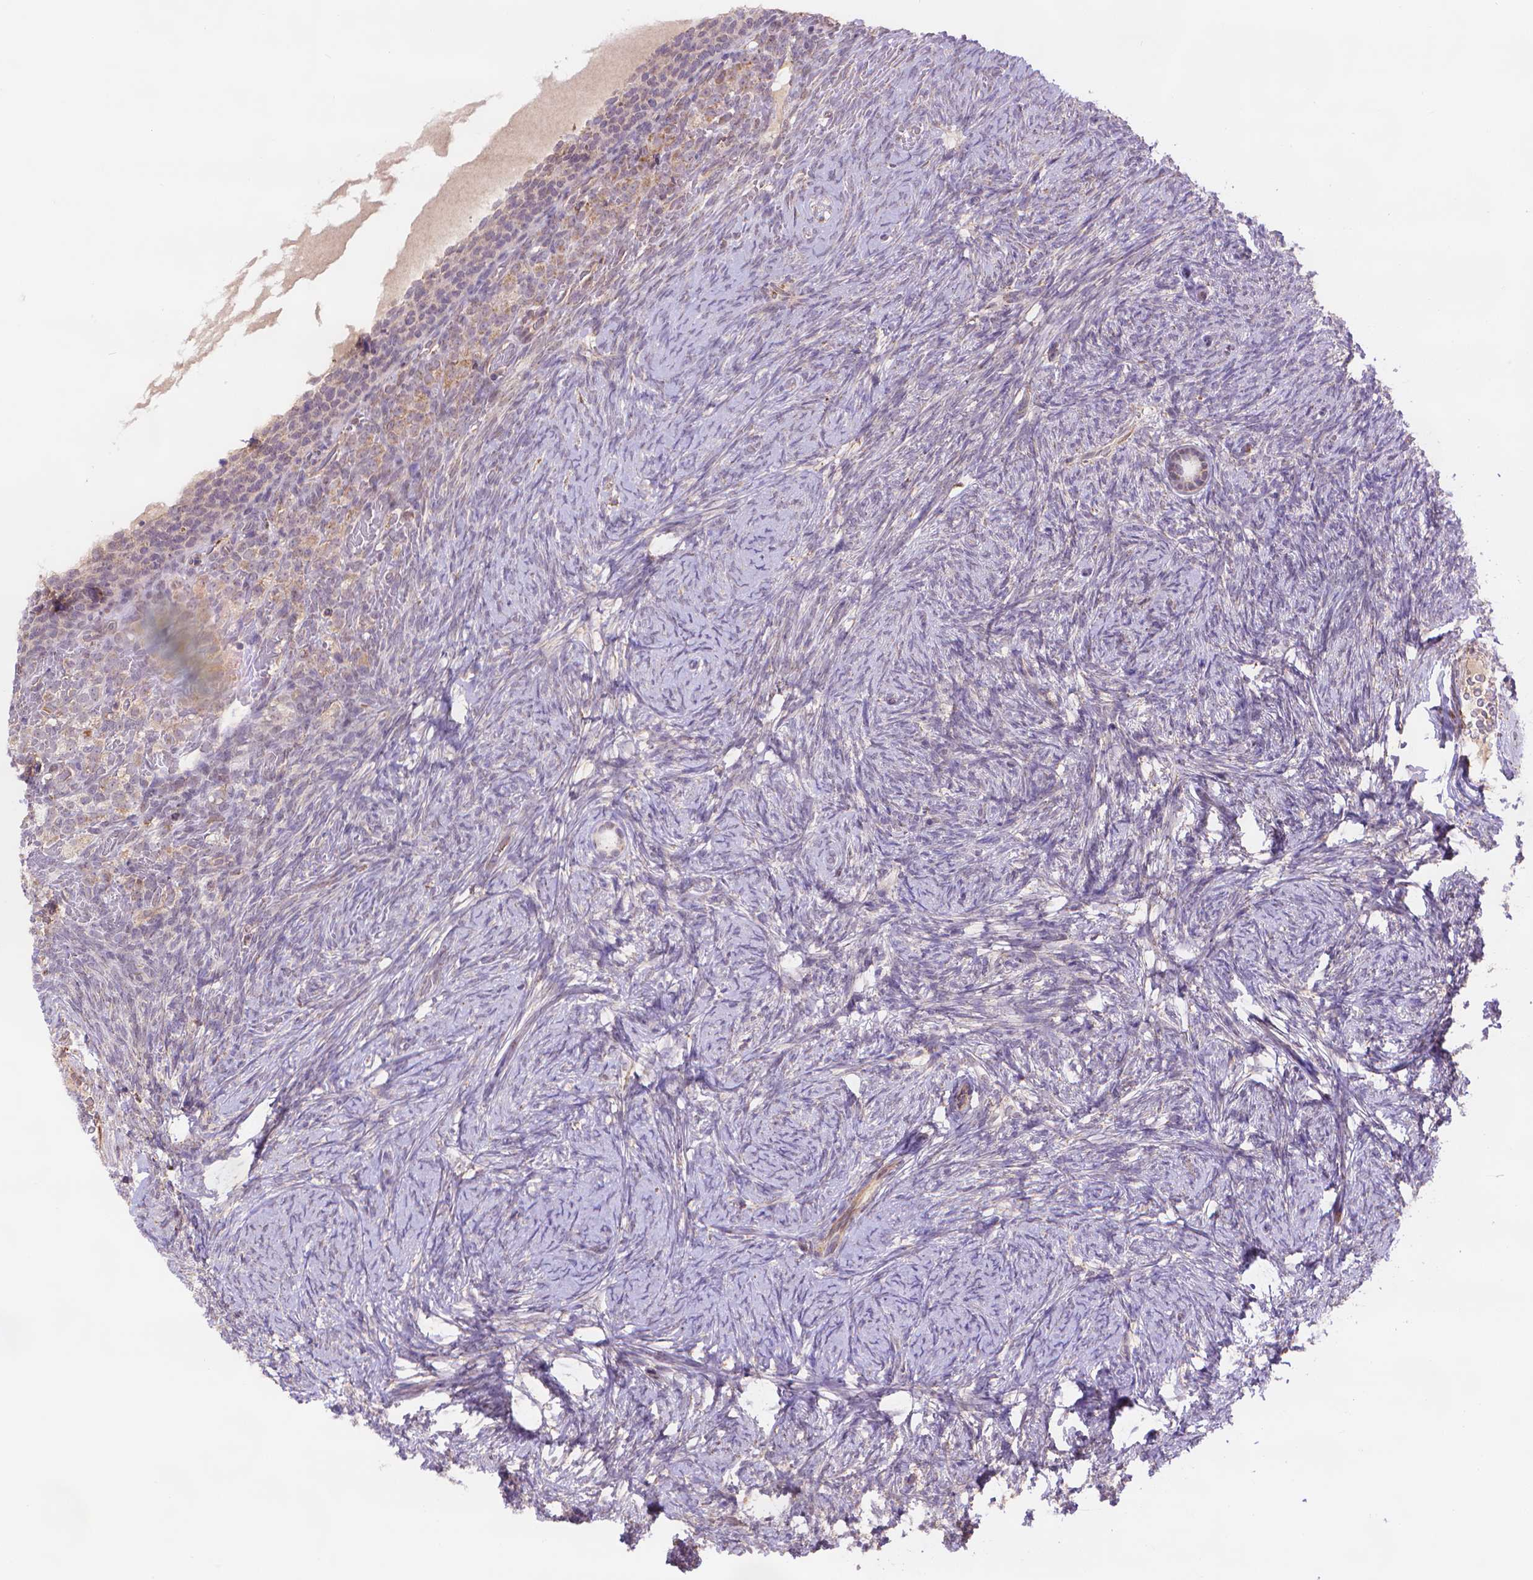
{"staining": {"intensity": "weak", "quantity": "<25%", "location": "cytoplasmic/membranous"}, "tissue": "ovary", "cell_type": "Ovarian stroma cells", "image_type": "normal", "snomed": [{"axis": "morphology", "description": "Normal tissue, NOS"}, {"axis": "topography", "description": "Ovary"}], "caption": "This is an immunohistochemistry photomicrograph of benign ovary. There is no expression in ovarian stroma cells.", "gene": "CYYR1", "patient": {"sex": "female", "age": 34}}